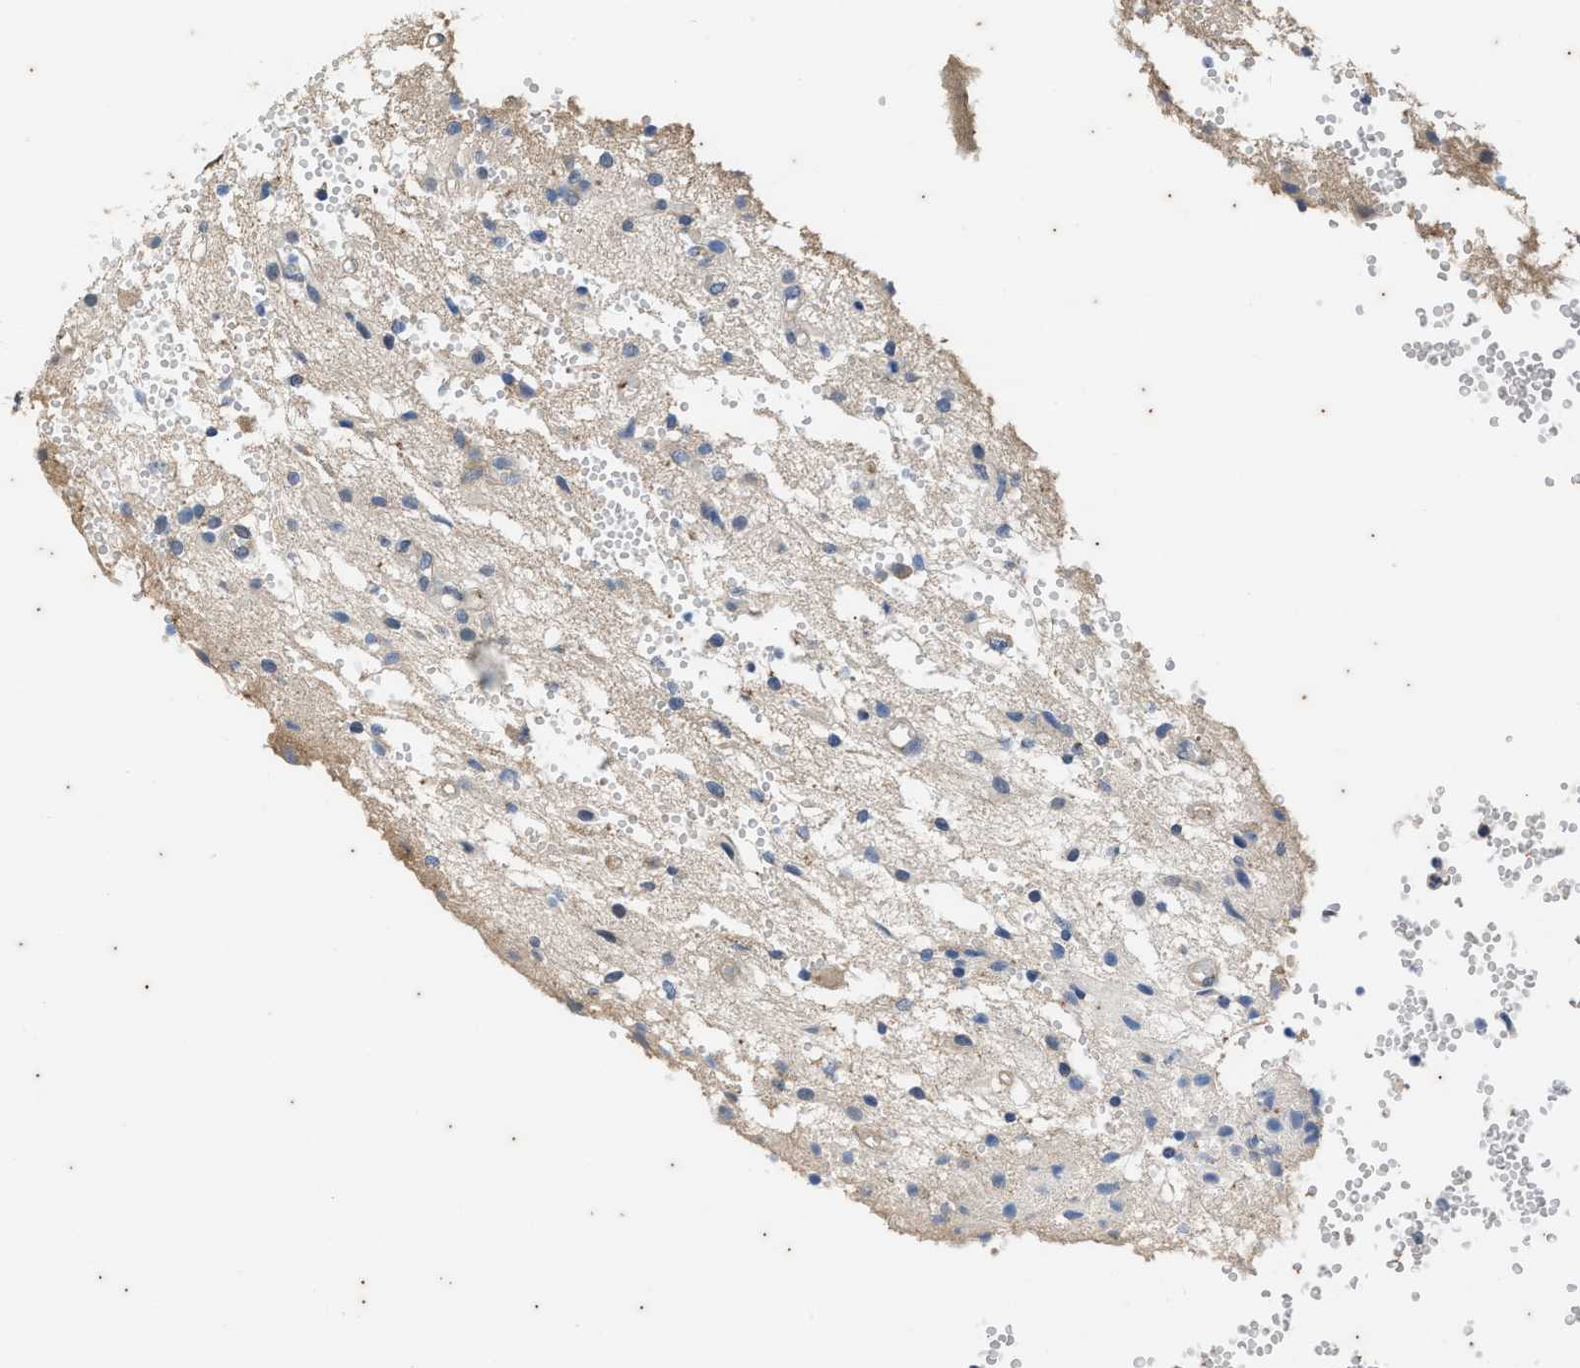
{"staining": {"intensity": "negative", "quantity": "none", "location": "none"}, "tissue": "glioma", "cell_type": "Tumor cells", "image_type": "cancer", "snomed": [{"axis": "morphology", "description": "Glioma, malignant, High grade"}, {"axis": "topography", "description": "Brain"}], "caption": "Immunohistochemical staining of malignant high-grade glioma demonstrates no significant expression in tumor cells.", "gene": "COX19", "patient": {"sex": "female", "age": 59}}